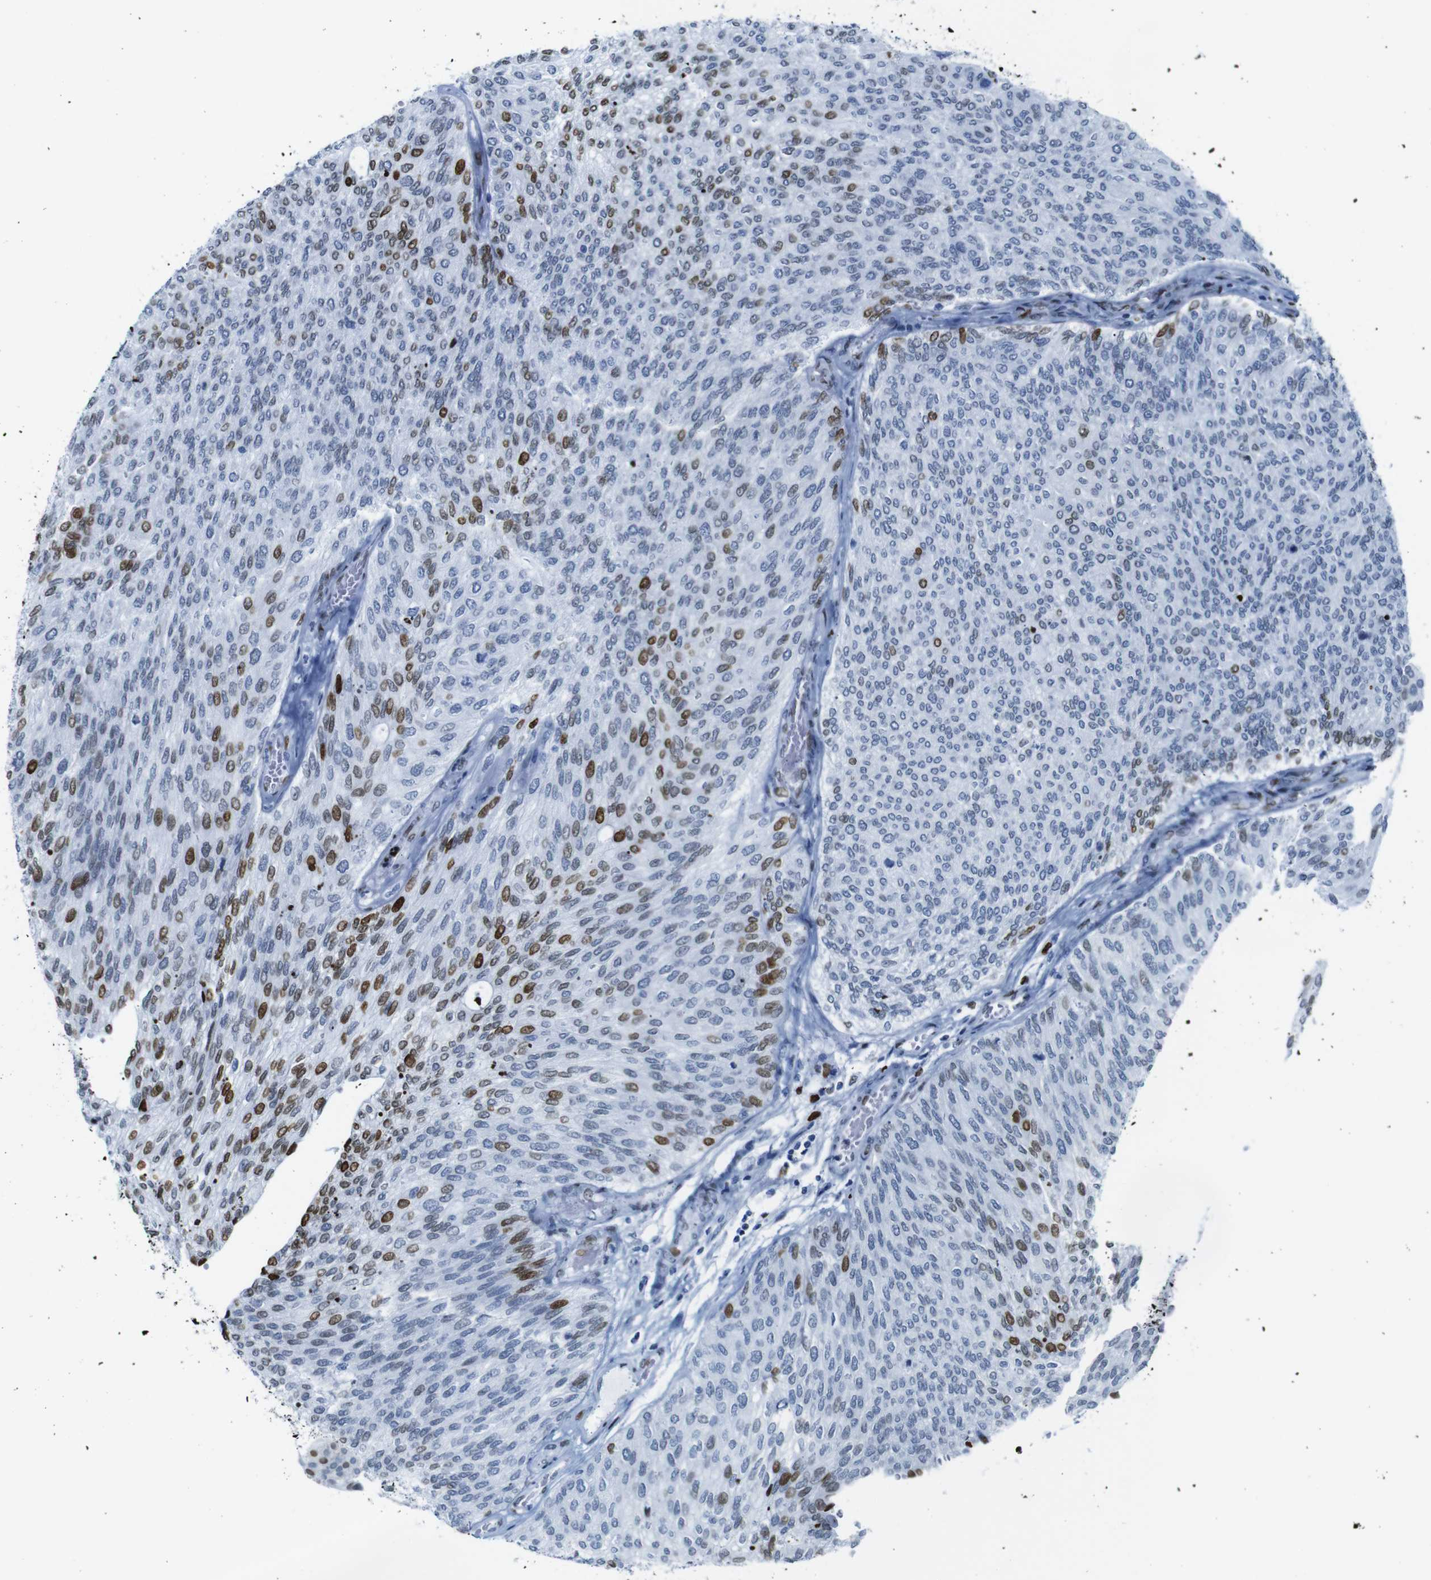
{"staining": {"intensity": "moderate", "quantity": "<25%", "location": "nuclear"}, "tissue": "urothelial cancer", "cell_type": "Tumor cells", "image_type": "cancer", "snomed": [{"axis": "morphology", "description": "Urothelial carcinoma, Low grade"}, {"axis": "topography", "description": "Urinary bladder"}], "caption": "Urothelial cancer was stained to show a protein in brown. There is low levels of moderate nuclear staining in approximately <25% of tumor cells.", "gene": "NPIPB15", "patient": {"sex": "female", "age": 79}}